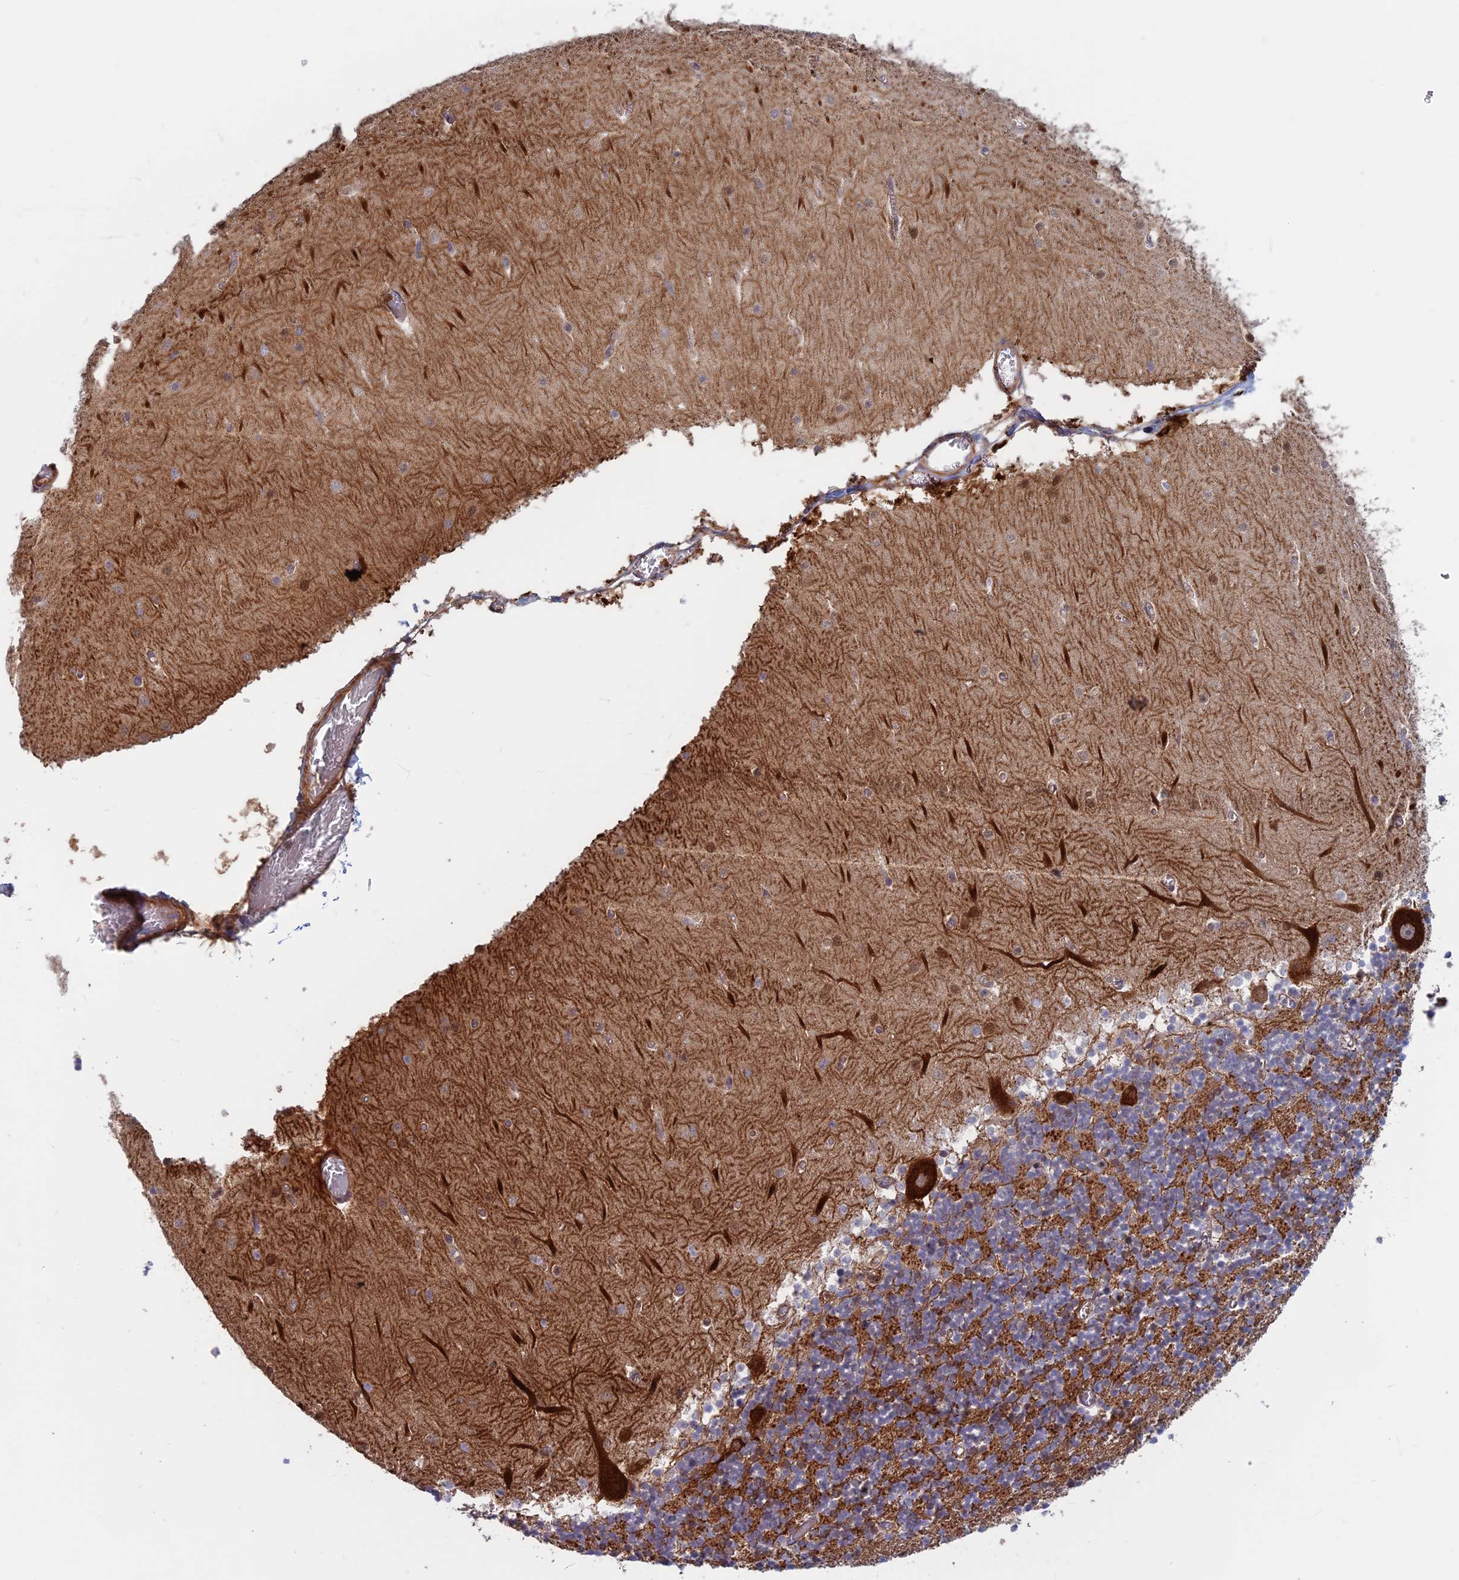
{"staining": {"intensity": "weak", "quantity": "<25%", "location": "cytoplasmic/membranous"}, "tissue": "cerebellum", "cell_type": "Cells in granular layer", "image_type": "normal", "snomed": [{"axis": "morphology", "description": "Normal tissue, NOS"}, {"axis": "topography", "description": "Cerebellum"}], "caption": "High power microscopy photomicrograph of an immunohistochemistry (IHC) histopathology image of benign cerebellum, revealing no significant staining in cells in granular layer. Brightfield microscopy of IHC stained with DAB (3,3'-diaminobenzidine) (brown) and hematoxylin (blue), captured at high magnification.", "gene": "DNM1L", "patient": {"sex": "female", "age": 28}}